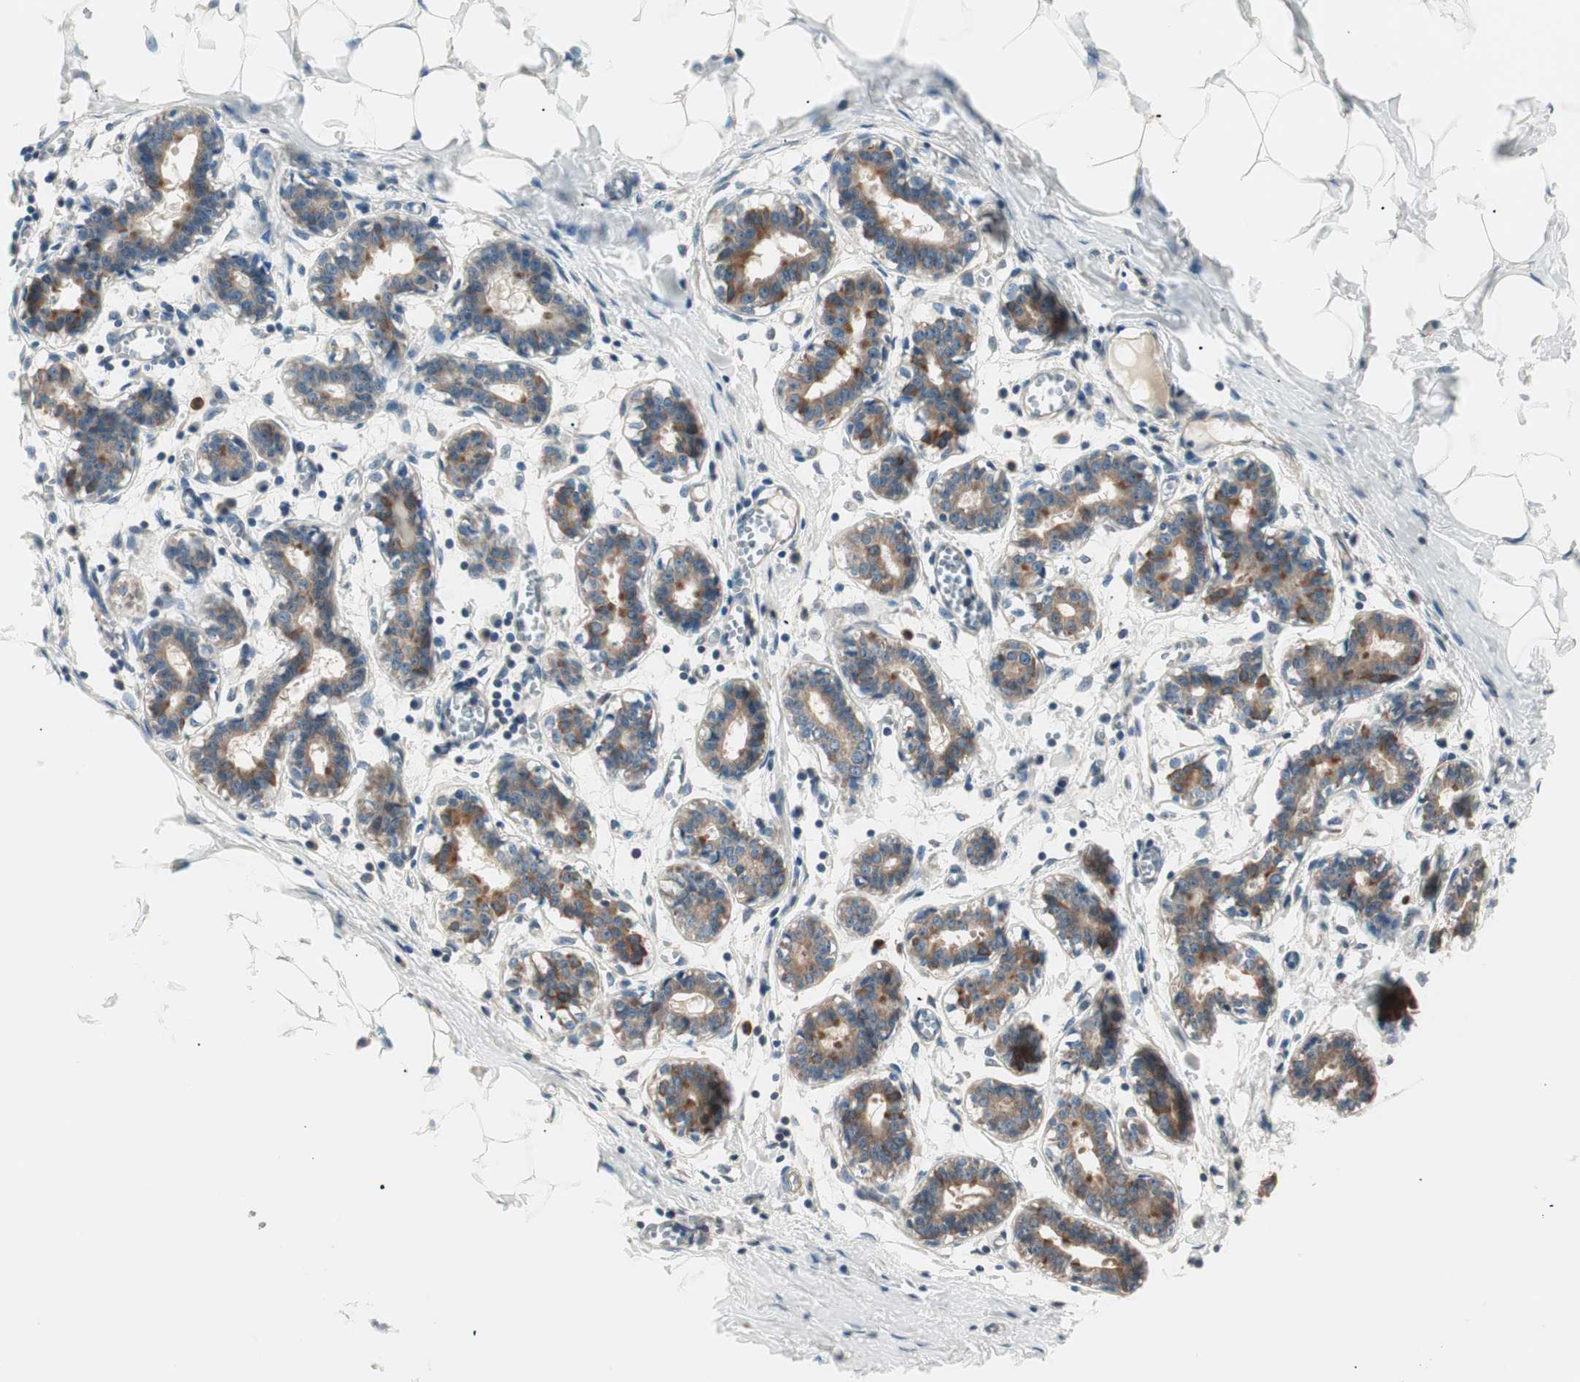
{"staining": {"intensity": "negative", "quantity": "none", "location": "none"}, "tissue": "breast", "cell_type": "Adipocytes", "image_type": "normal", "snomed": [{"axis": "morphology", "description": "Normal tissue, NOS"}, {"axis": "topography", "description": "Breast"}], "caption": "Unremarkable breast was stained to show a protein in brown. There is no significant expression in adipocytes. Brightfield microscopy of immunohistochemistry stained with DAB (3,3'-diaminobenzidine) (brown) and hematoxylin (blue), captured at high magnification.", "gene": "TSG101", "patient": {"sex": "female", "age": 27}}